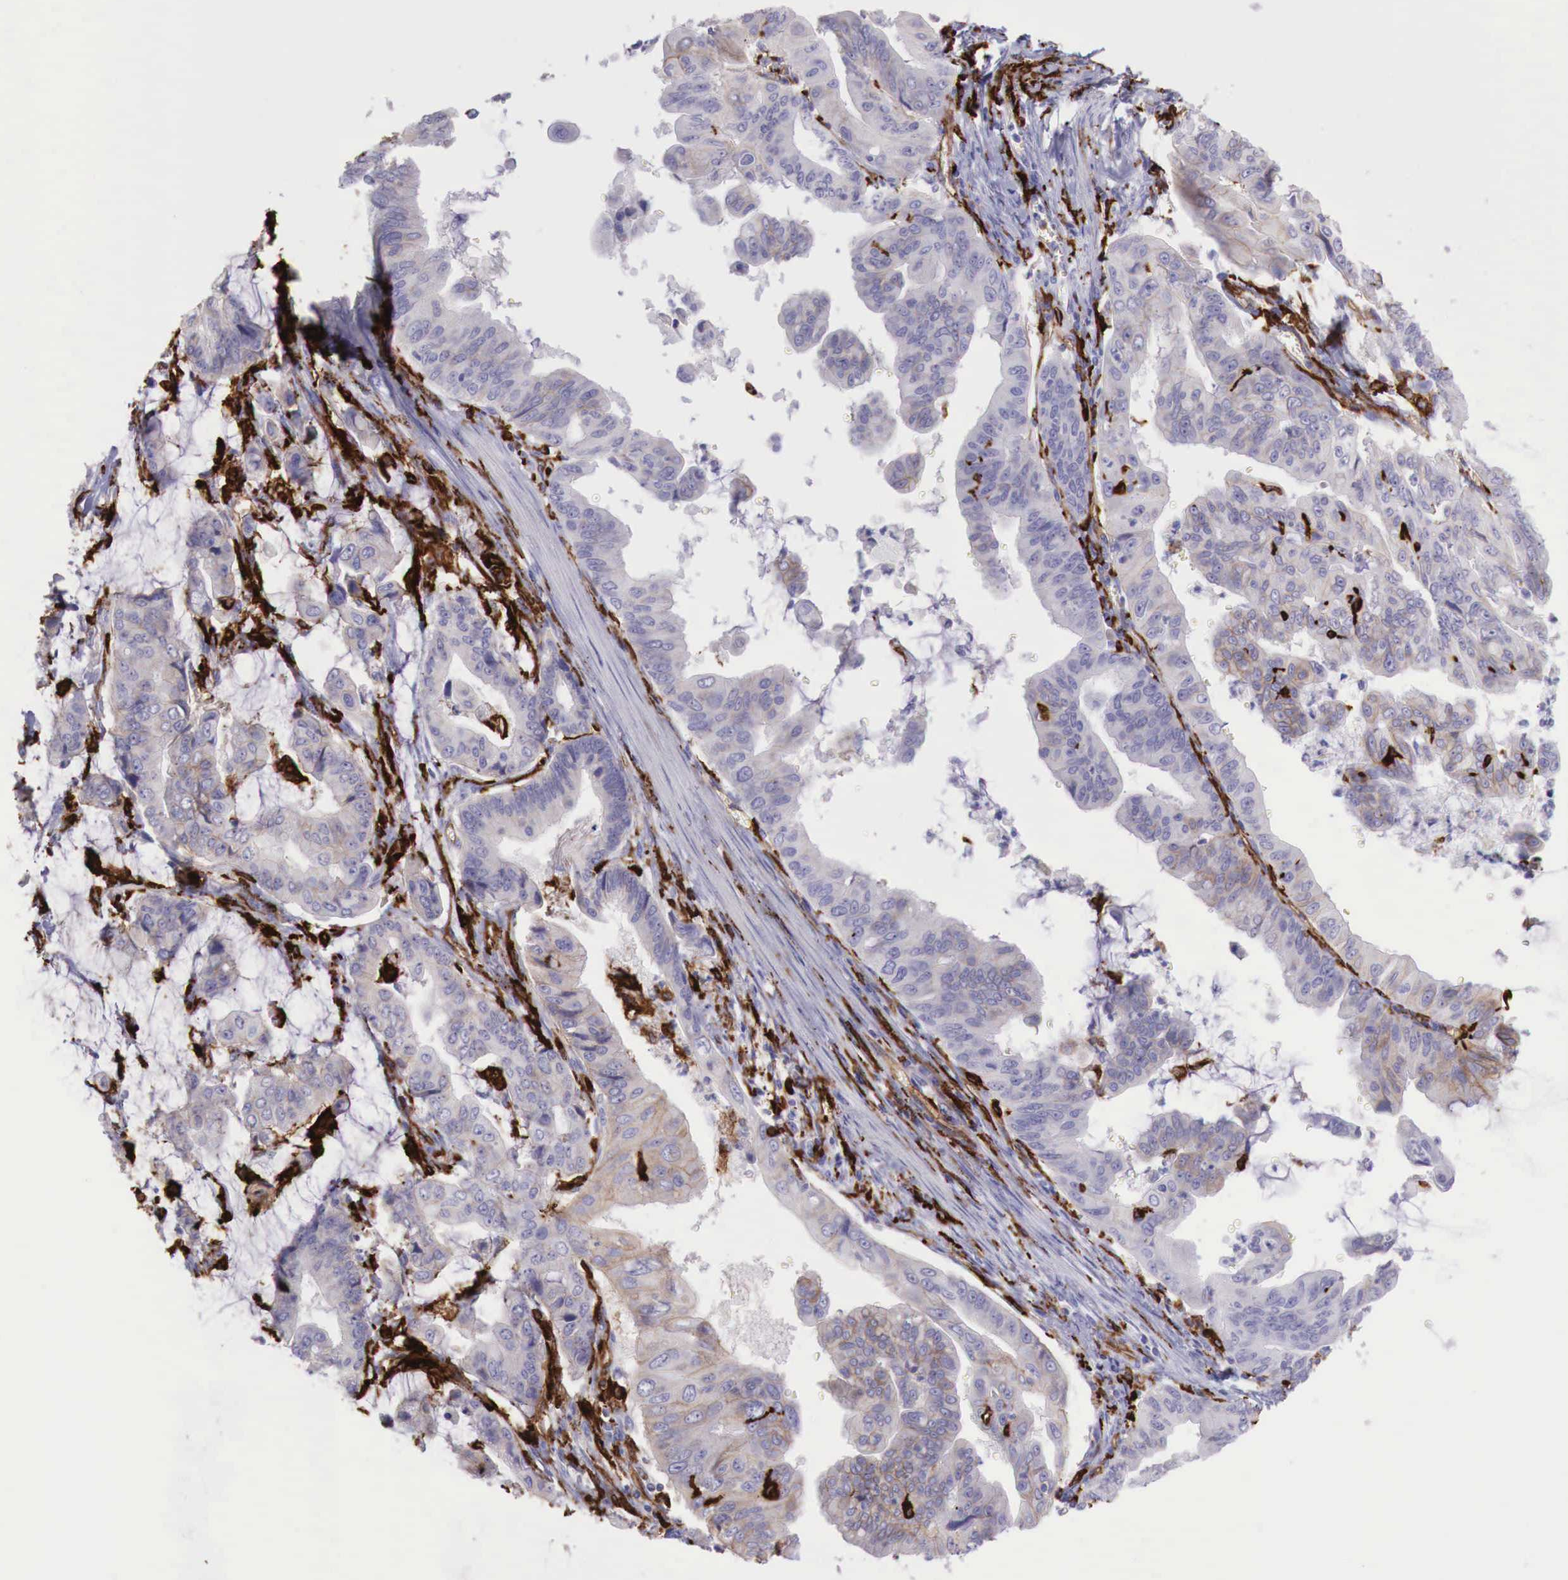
{"staining": {"intensity": "weak", "quantity": "25%-75%", "location": "cytoplasmic/membranous"}, "tissue": "stomach cancer", "cell_type": "Tumor cells", "image_type": "cancer", "snomed": [{"axis": "morphology", "description": "Adenocarcinoma, NOS"}, {"axis": "topography", "description": "Stomach, upper"}], "caption": "IHC (DAB) staining of stomach cancer (adenocarcinoma) shows weak cytoplasmic/membranous protein staining in approximately 25%-75% of tumor cells.", "gene": "MSR1", "patient": {"sex": "male", "age": 80}}